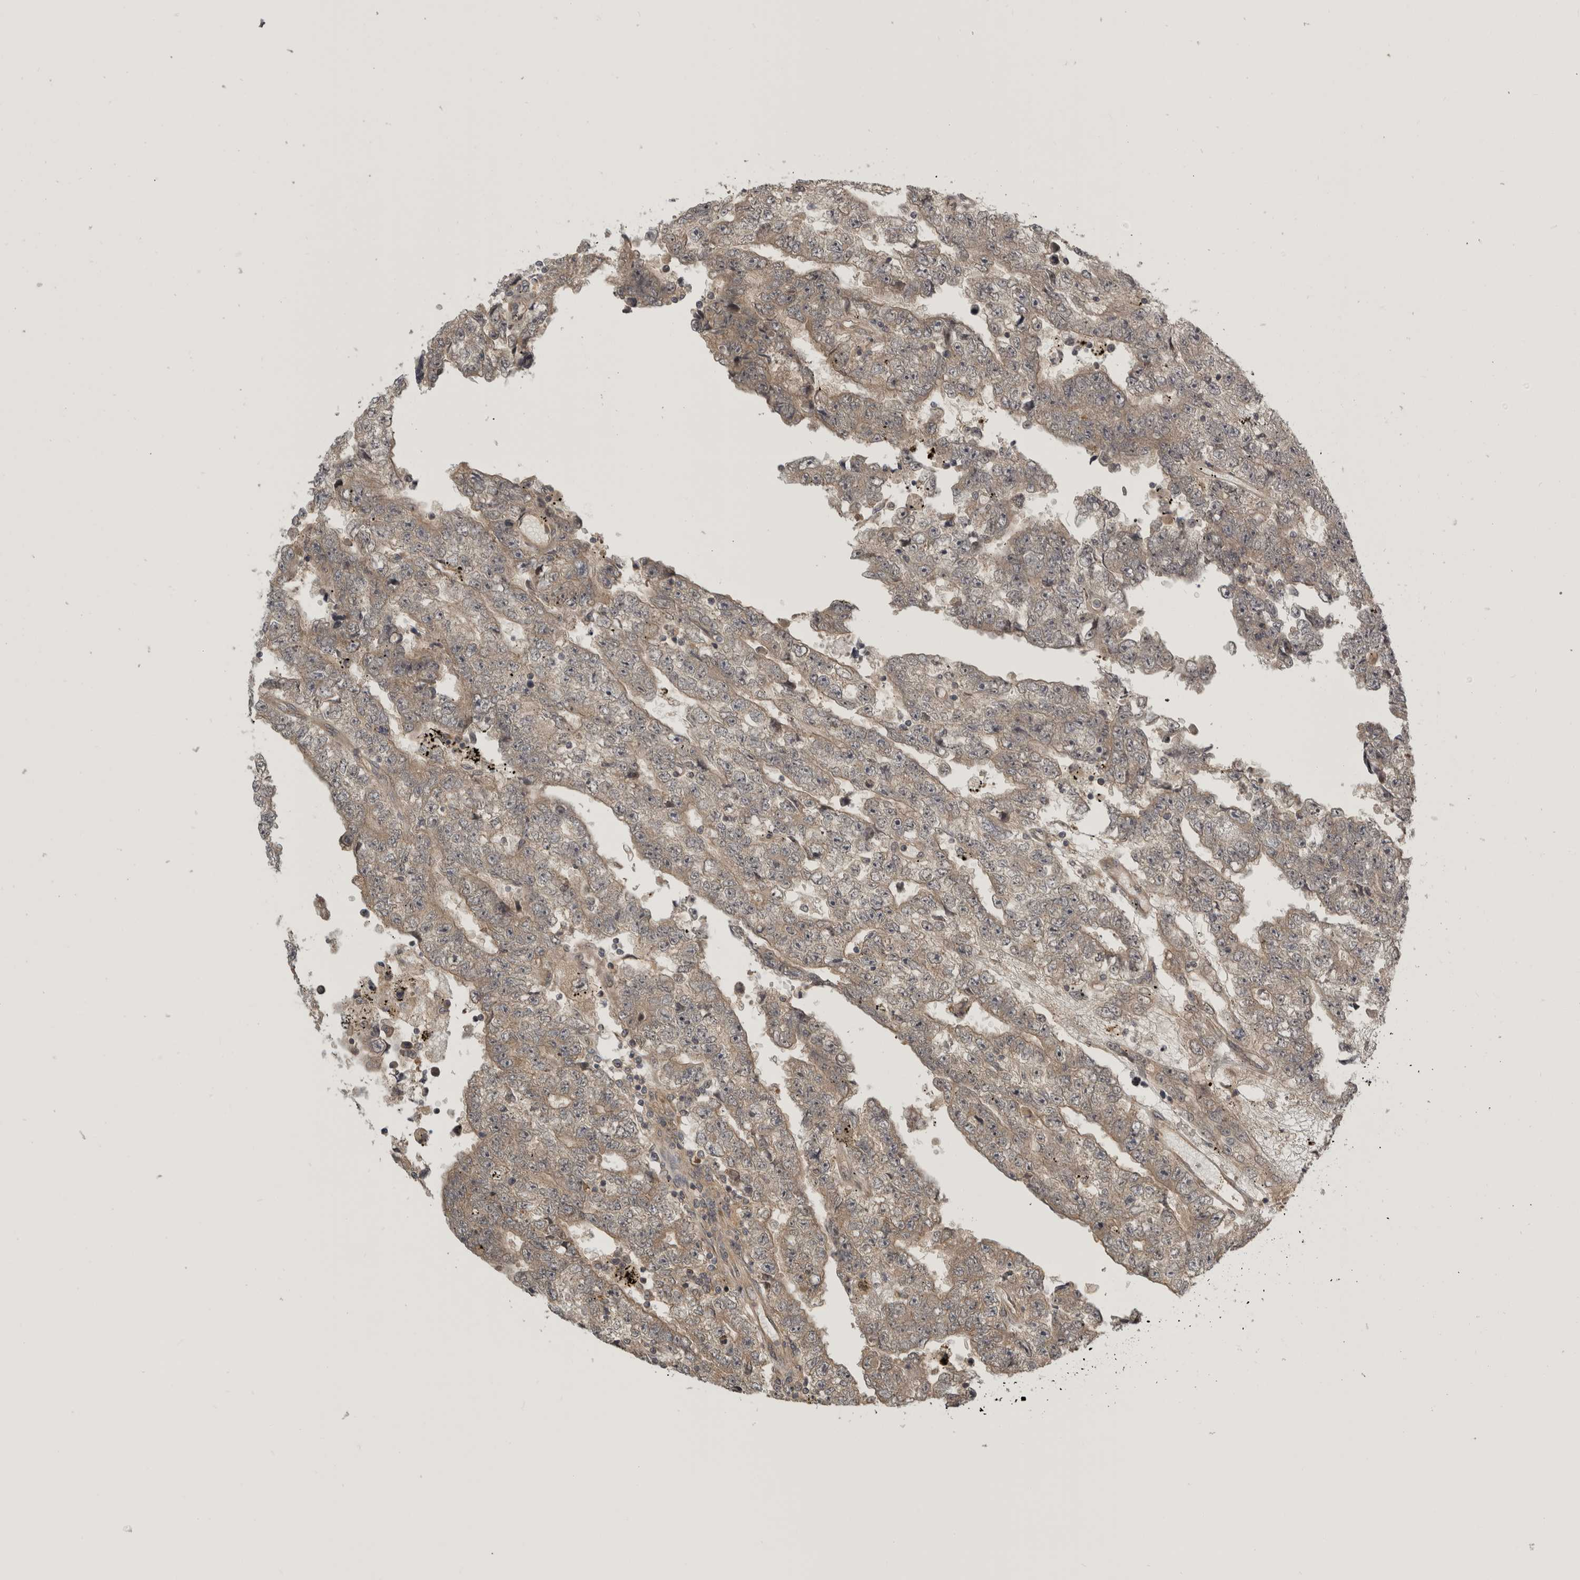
{"staining": {"intensity": "weak", "quantity": ">75%", "location": "cytoplasmic/membranous"}, "tissue": "testis cancer", "cell_type": "Tumor cells", "image_type": "cancer", "snomed": [{"axis": "morphology", "description": "Carcinoma, Embryonal, NOS"}, {"axis": "topography", "description": "Testis"}], "caption": "An immunohistochemistry image of tumor tissue is shown. Protein staining in brown highlights weak cytoplasmic/membranous positivity in testis embryonal carcinoma within tumor cells.", "gene": "CUEDC1", "patient": {"sex": "male", "age": 25}}